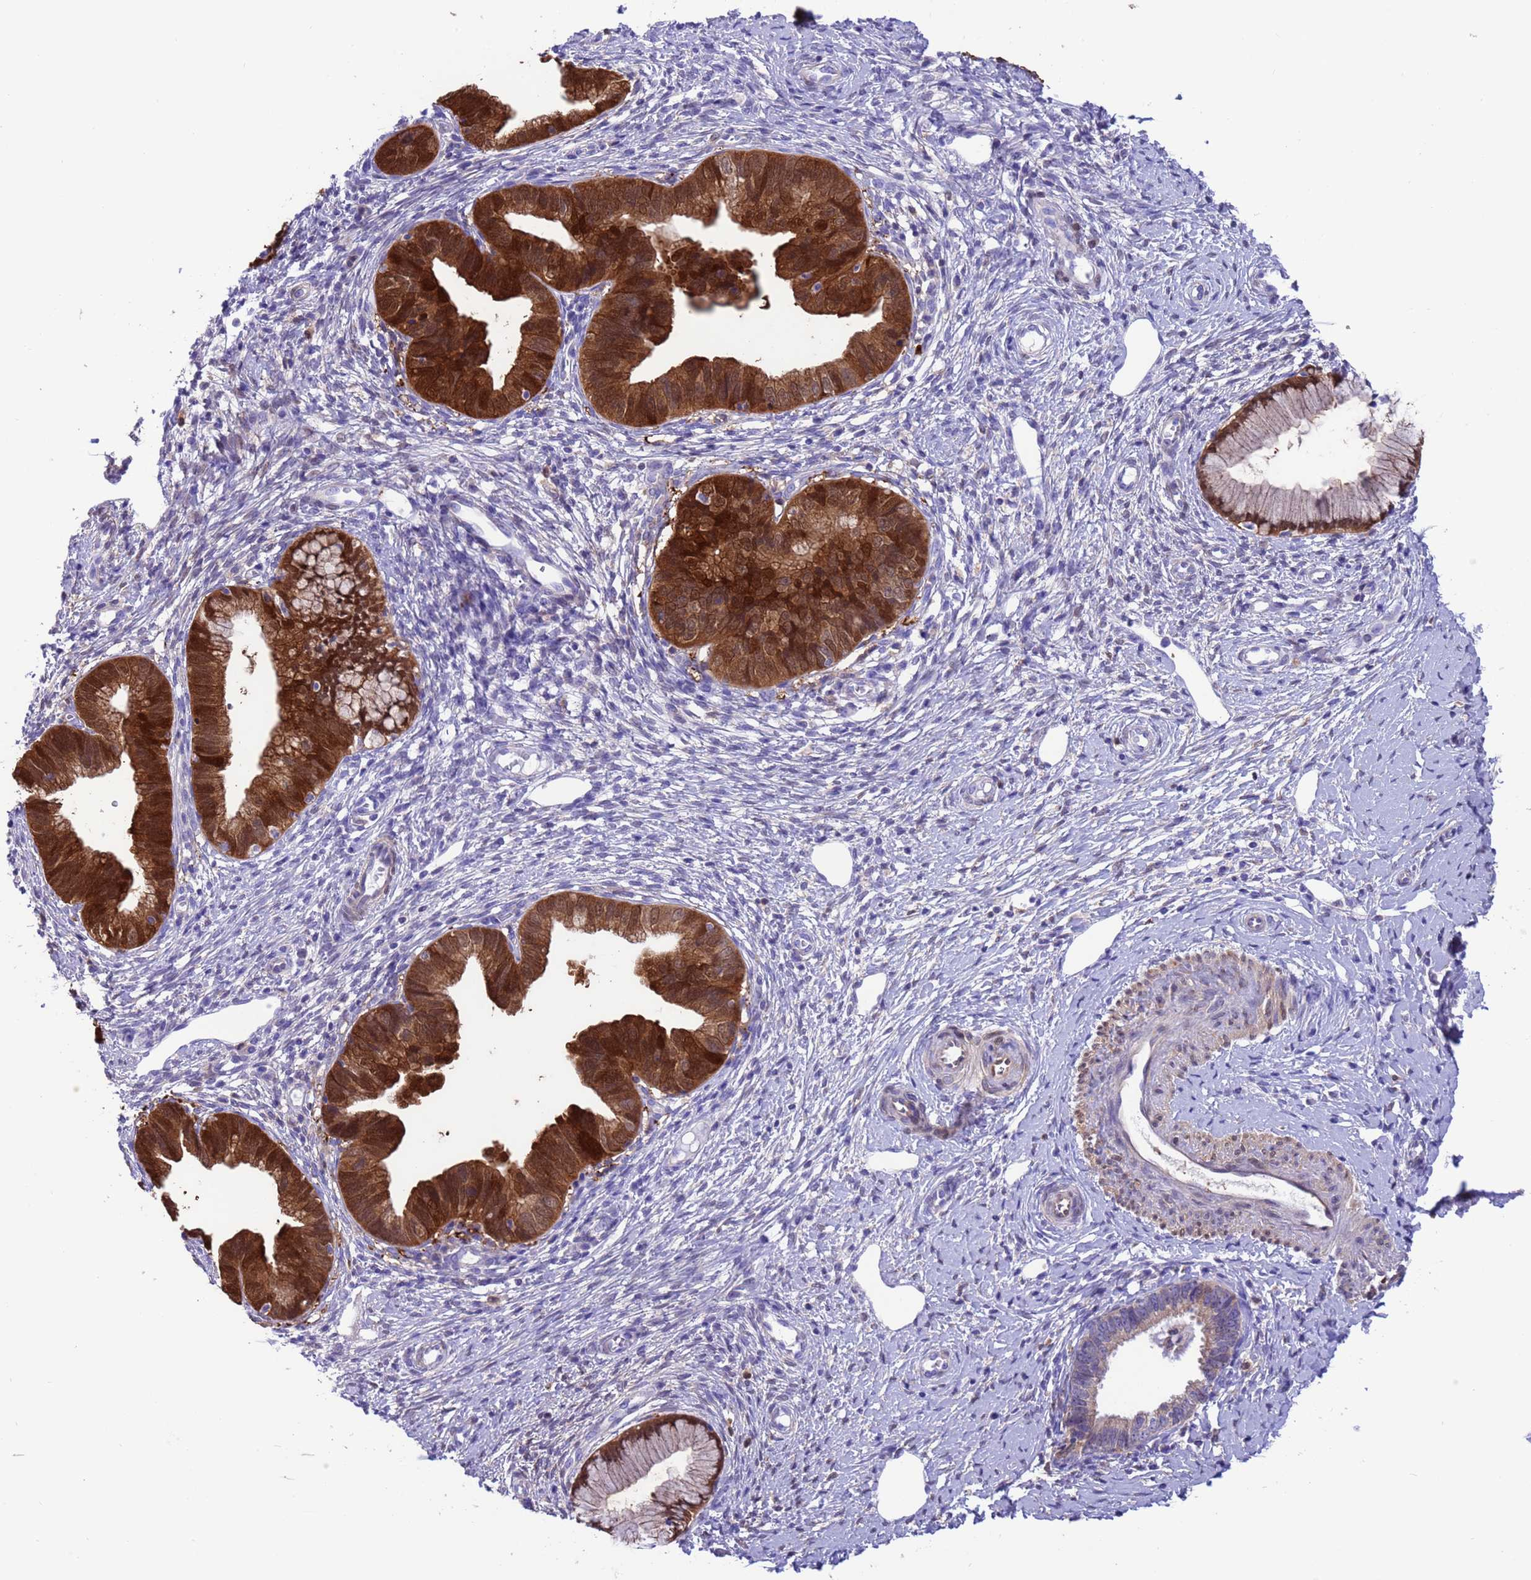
{"staining": {"intensity": "strong", "quantity": ">75%", "location": "cytoplasmic/membranous,nuclear"}, "tissue": "cervical cancer", "cell_type": "Tumor cells", "image_type": "cancer", "snomed": [{"axis": "morphology", "description": "Adenocarcinoma, NOS"}, {"axis": "topography", "description": "Cervix"}], "caption": "Tumor cells show high levels of strong cytoplasmic/membranous and nuclear staining in approximately >75% of cells in cervical adenocarcinoma.", "gene": "C6orf47", "patient": {"sex": "female", "age": 36}}